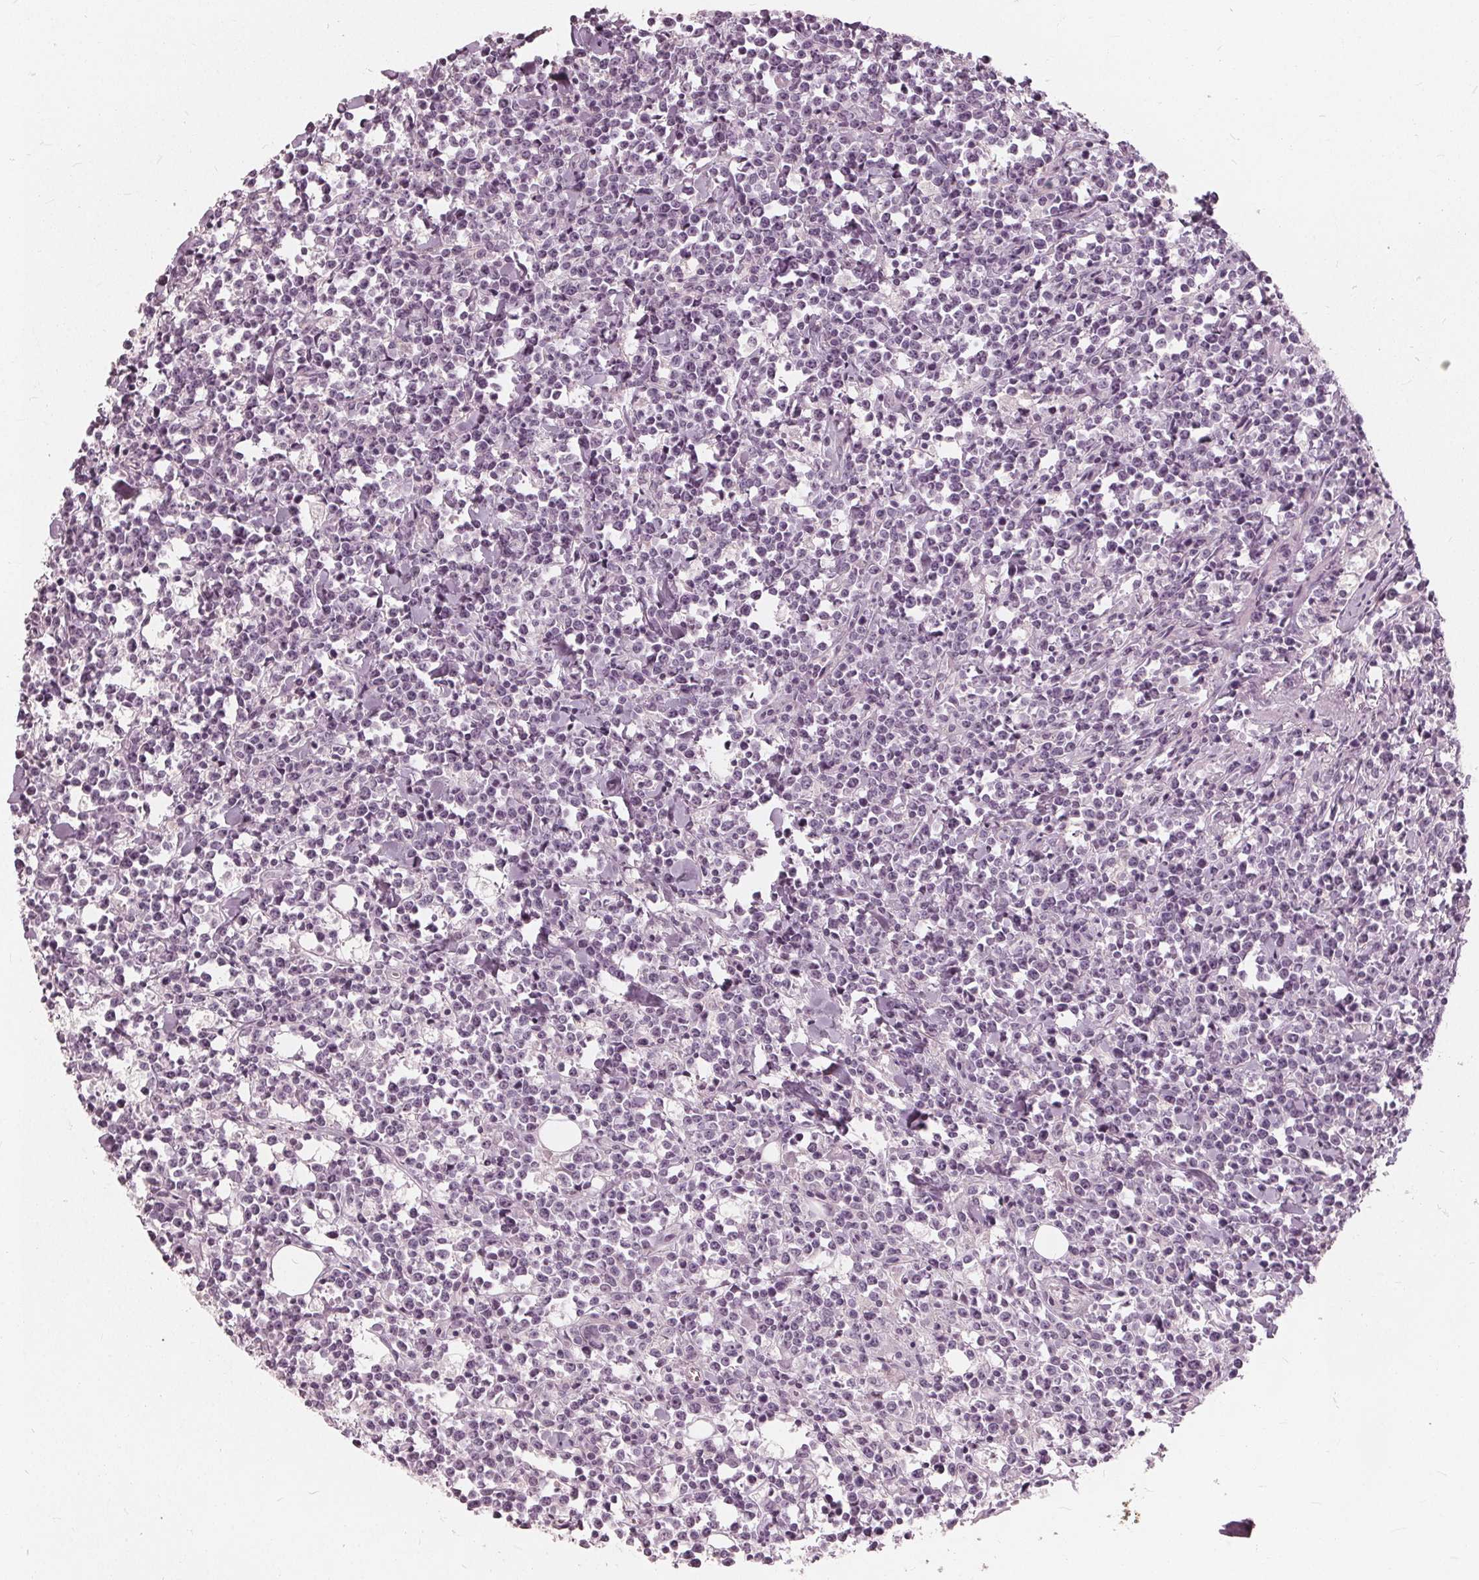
{"staining": {"intensity": "negative", "quantity": "none", "location": "none"}, "tissue": "lymphoma", "cell_type": "Tumor cells", "image_type": "cancer", "snomed": [{"axis": "morphology", "description": "Malignant lymphoma, non-Hodgkin's type, High grade"}, {"axis": "topography", "description": "Small intestine"}], "caption": "Immunohistochemical staining of lymphoma demonstrates no significant expression in tumor cells. Brightfield microscopy of immunohistochemistry (IHC) stained with DAB (3,3'-diaminobenzidine) (brown) and hematoxylin (blue), captured at high magnification.", "gene": "SAT2", "patient": {"sex": "female", "age": 56}}